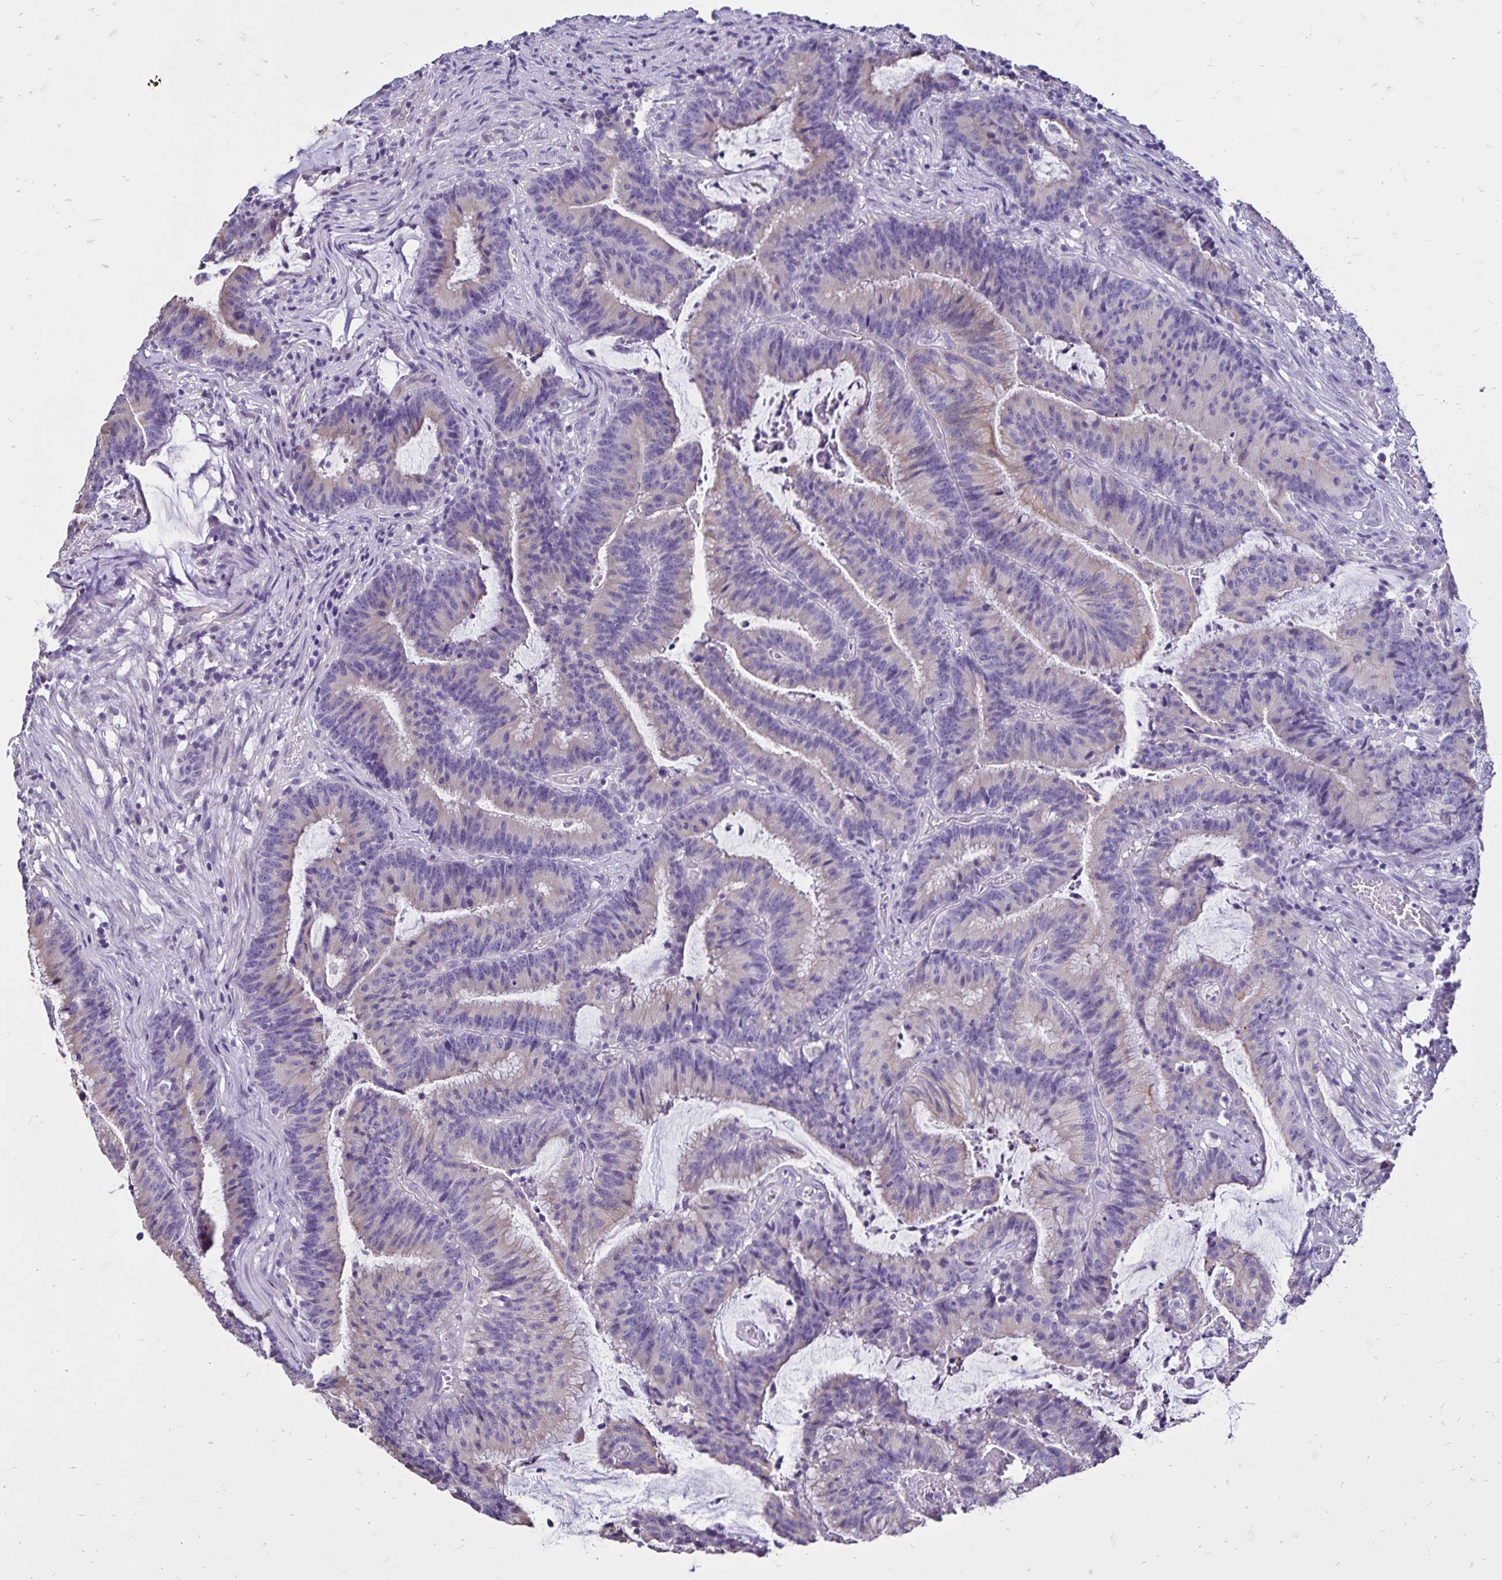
{"staining": {"intensity": "weak", "quantity": "<25%", "location": "cytoplasmic/membranous"}, "tissue": "colorectal cancer", "cell_type": "Tumor cells", "image_type": "cancer", "snomed": [{"axis": "morphology", "description": "Adenocarcinoma, NOS"}, {"axis": "topography", "description": "Colon"}], "caption": "A micrograph of colorectal cancer (adenocarcinoma) stained for a protein exhibits no brown staining in tumor cells. Brightfield microscopy of immunohistochemistry stained with DAB (3,3'-diaminobenzidine) (brown) and hematoxylin (blue), captured at high magnification.", "gene": "EVPL", "patient": {"sex": "female", "age": 78}}